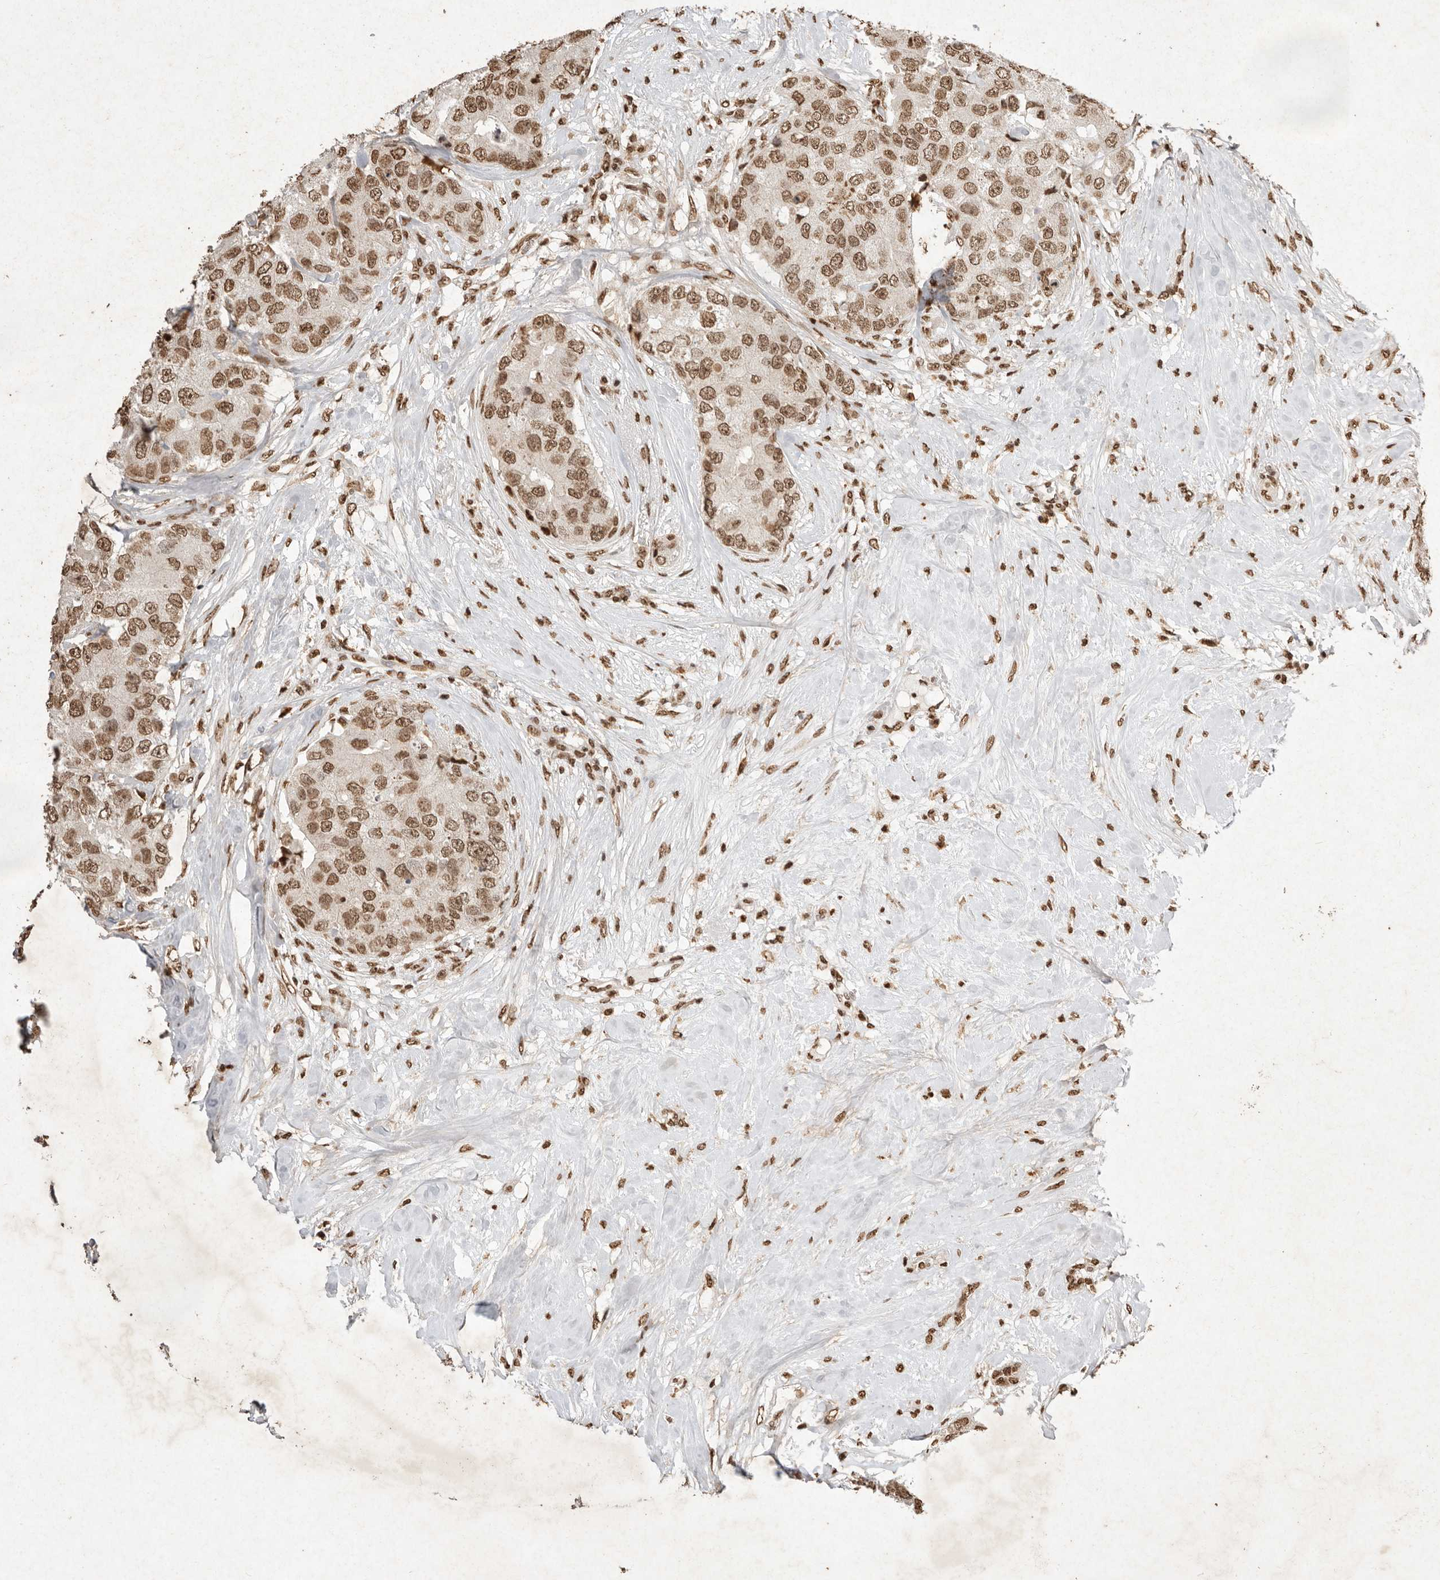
{"staining": {"intensity": "moderate", "quantity": ">75%", "location": "nuclear"}, "tissue": "breast cancer", "cell_type": "Tumor cells", "image_type": "cancer", "snomed": [{"axis": "morphology", "description": "Duct carcinoma"}, {"axis": "topography", "description": "Breast"}], "caption": "Breast cancer (infiltrating ductal carcinoma) tissue demonstrates moderate nuclear positivity in approximately >75% of tumor cells", "gene": "NKX3-2", "patient": {"sex": "female", "age": 62}}